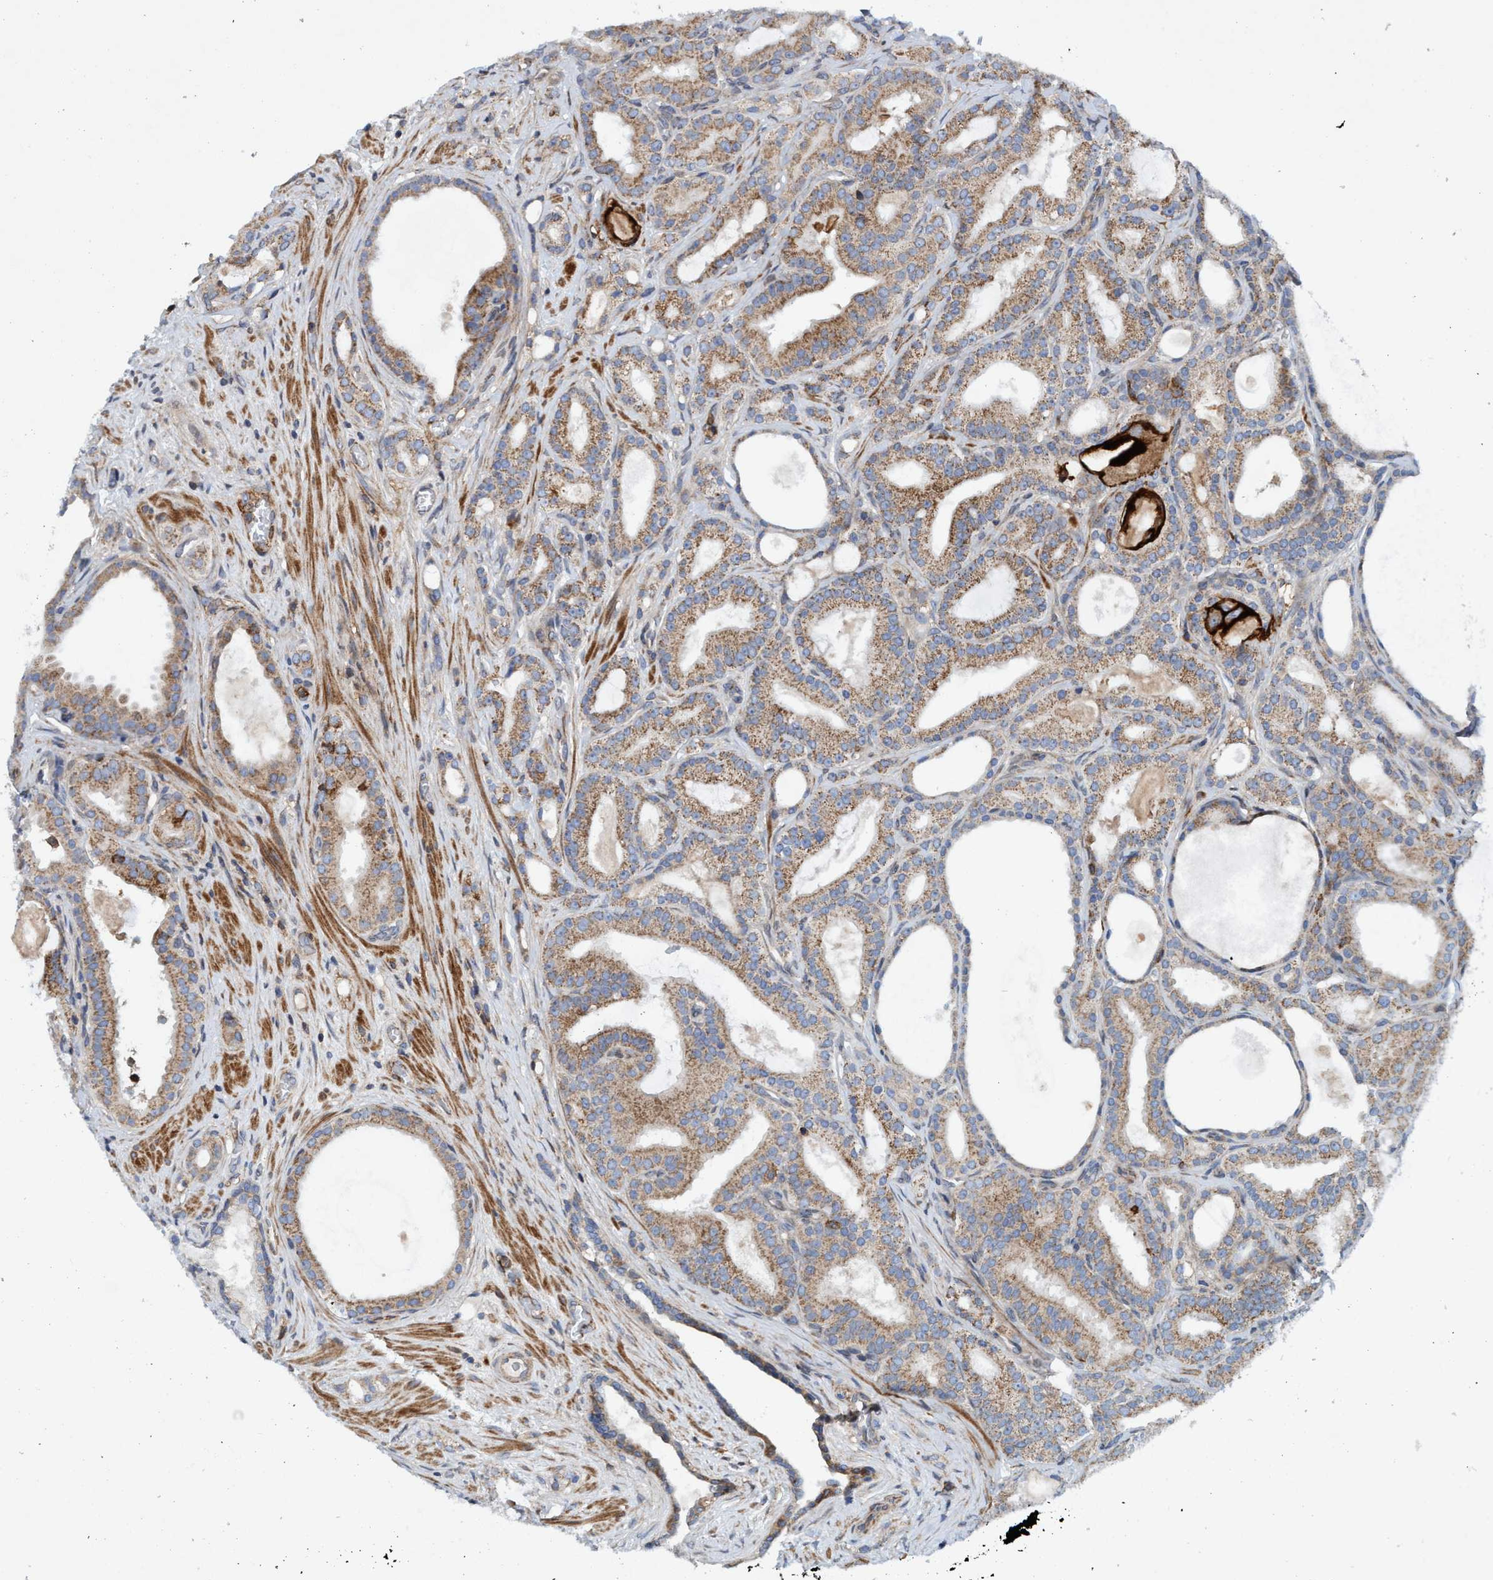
{"staining": {"intensity": "weak", "quantity": ">75%", "location": "cytoplasmic/membranous"}, "tissue": "prostate cancer", "cell_type": "Tumor cells", "image_type": "cancer", "snomed": [{"axis": "morphology", "description": "Adenocarcinoma, High grade"}, {"axis": "topography", "description": "Prostate"}], "caption": "High-grade adenocarcinoma (prostate) stained with immunohistochemistry shows weak cytoplasmic/membranous staining in about >75% of tumor cells.", "gene": "SLC16A3", "patient": {"sex": "male", "age": 60}}